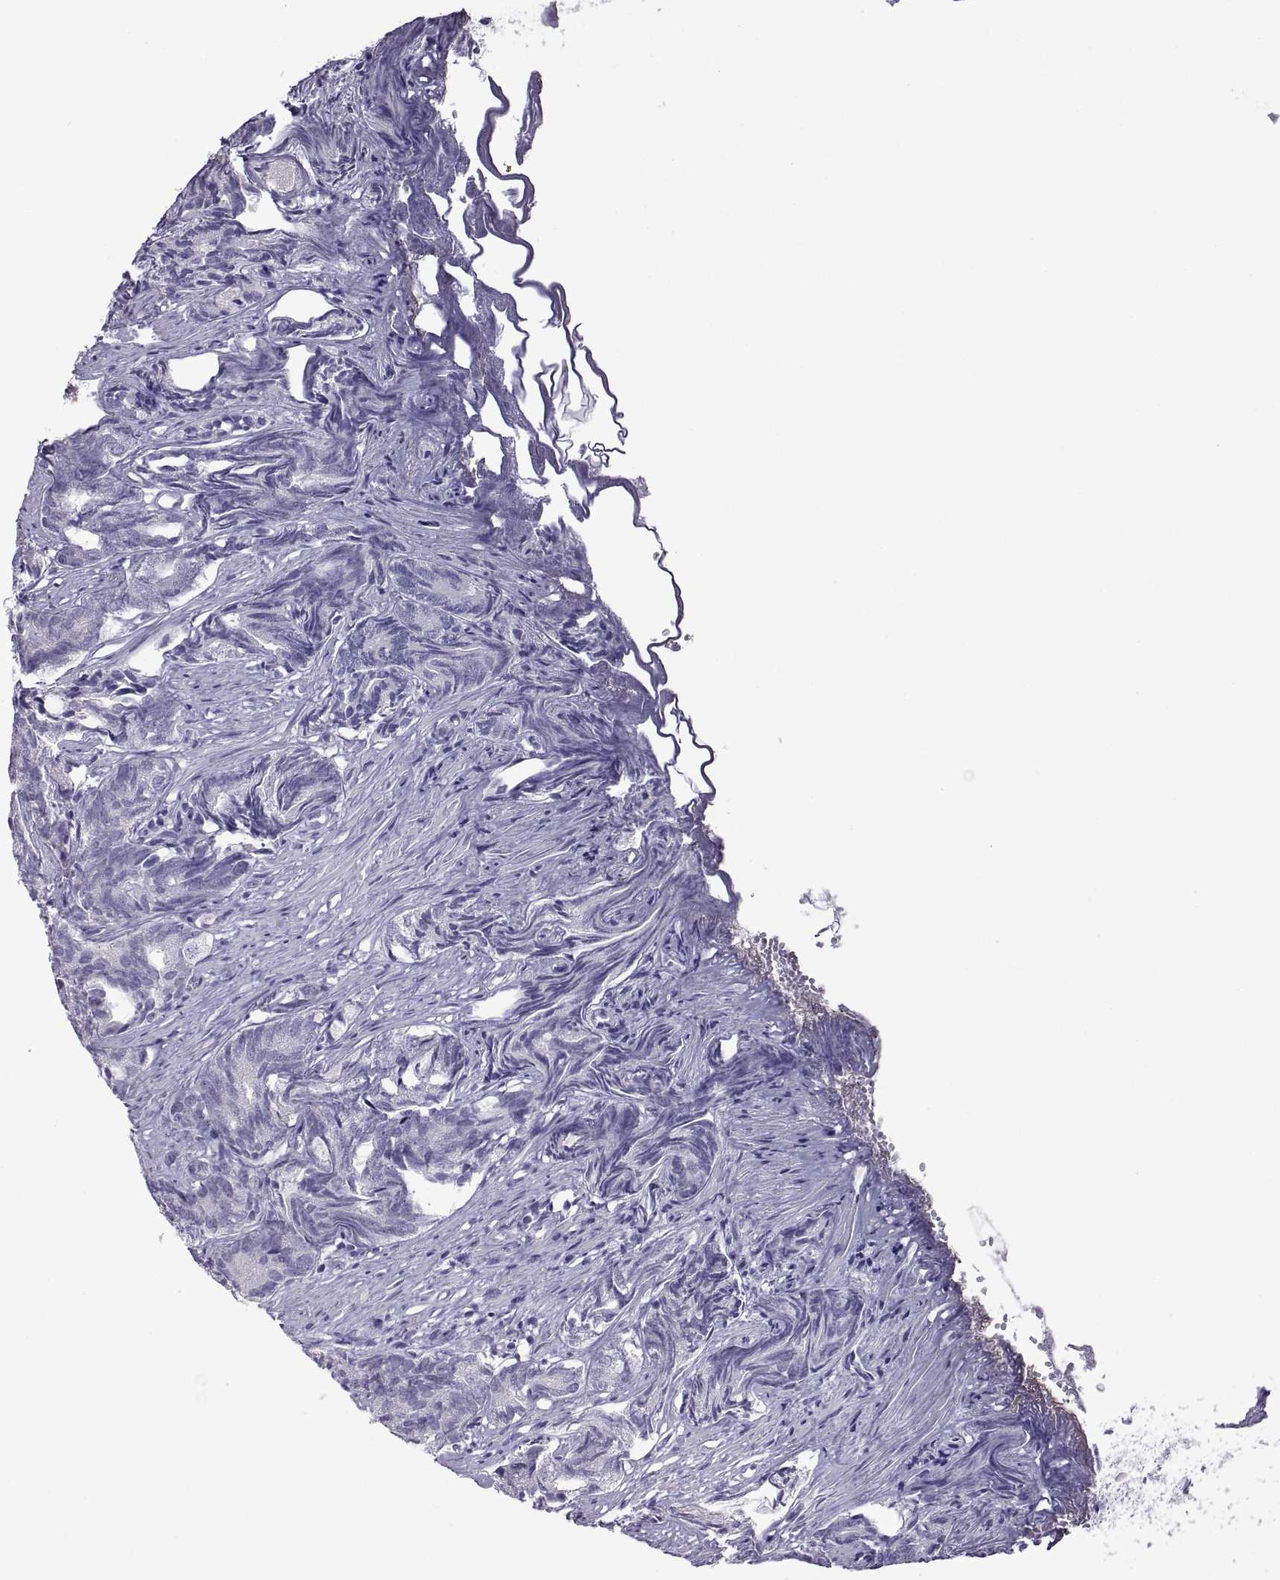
{"staining": {"intensity": "negative", "quantity": "none", "location": "none"}, "tissue": "prostate cancer", "cell_type": "Tumor cells", "image_type": "cancer", "snomed": [{"axis": "morphology", "description": "Adenocarcinoma, High grade"}, {"axis": "topography", "description": "Prostate"}], "caption": "IHC image of high-grade adenocarcinoma (prostate) stained for a protein (brown), which exhibits no positivity in tumor cells.", "gene": "RDM1", "patient": {"sex": "male", "age": 84}}